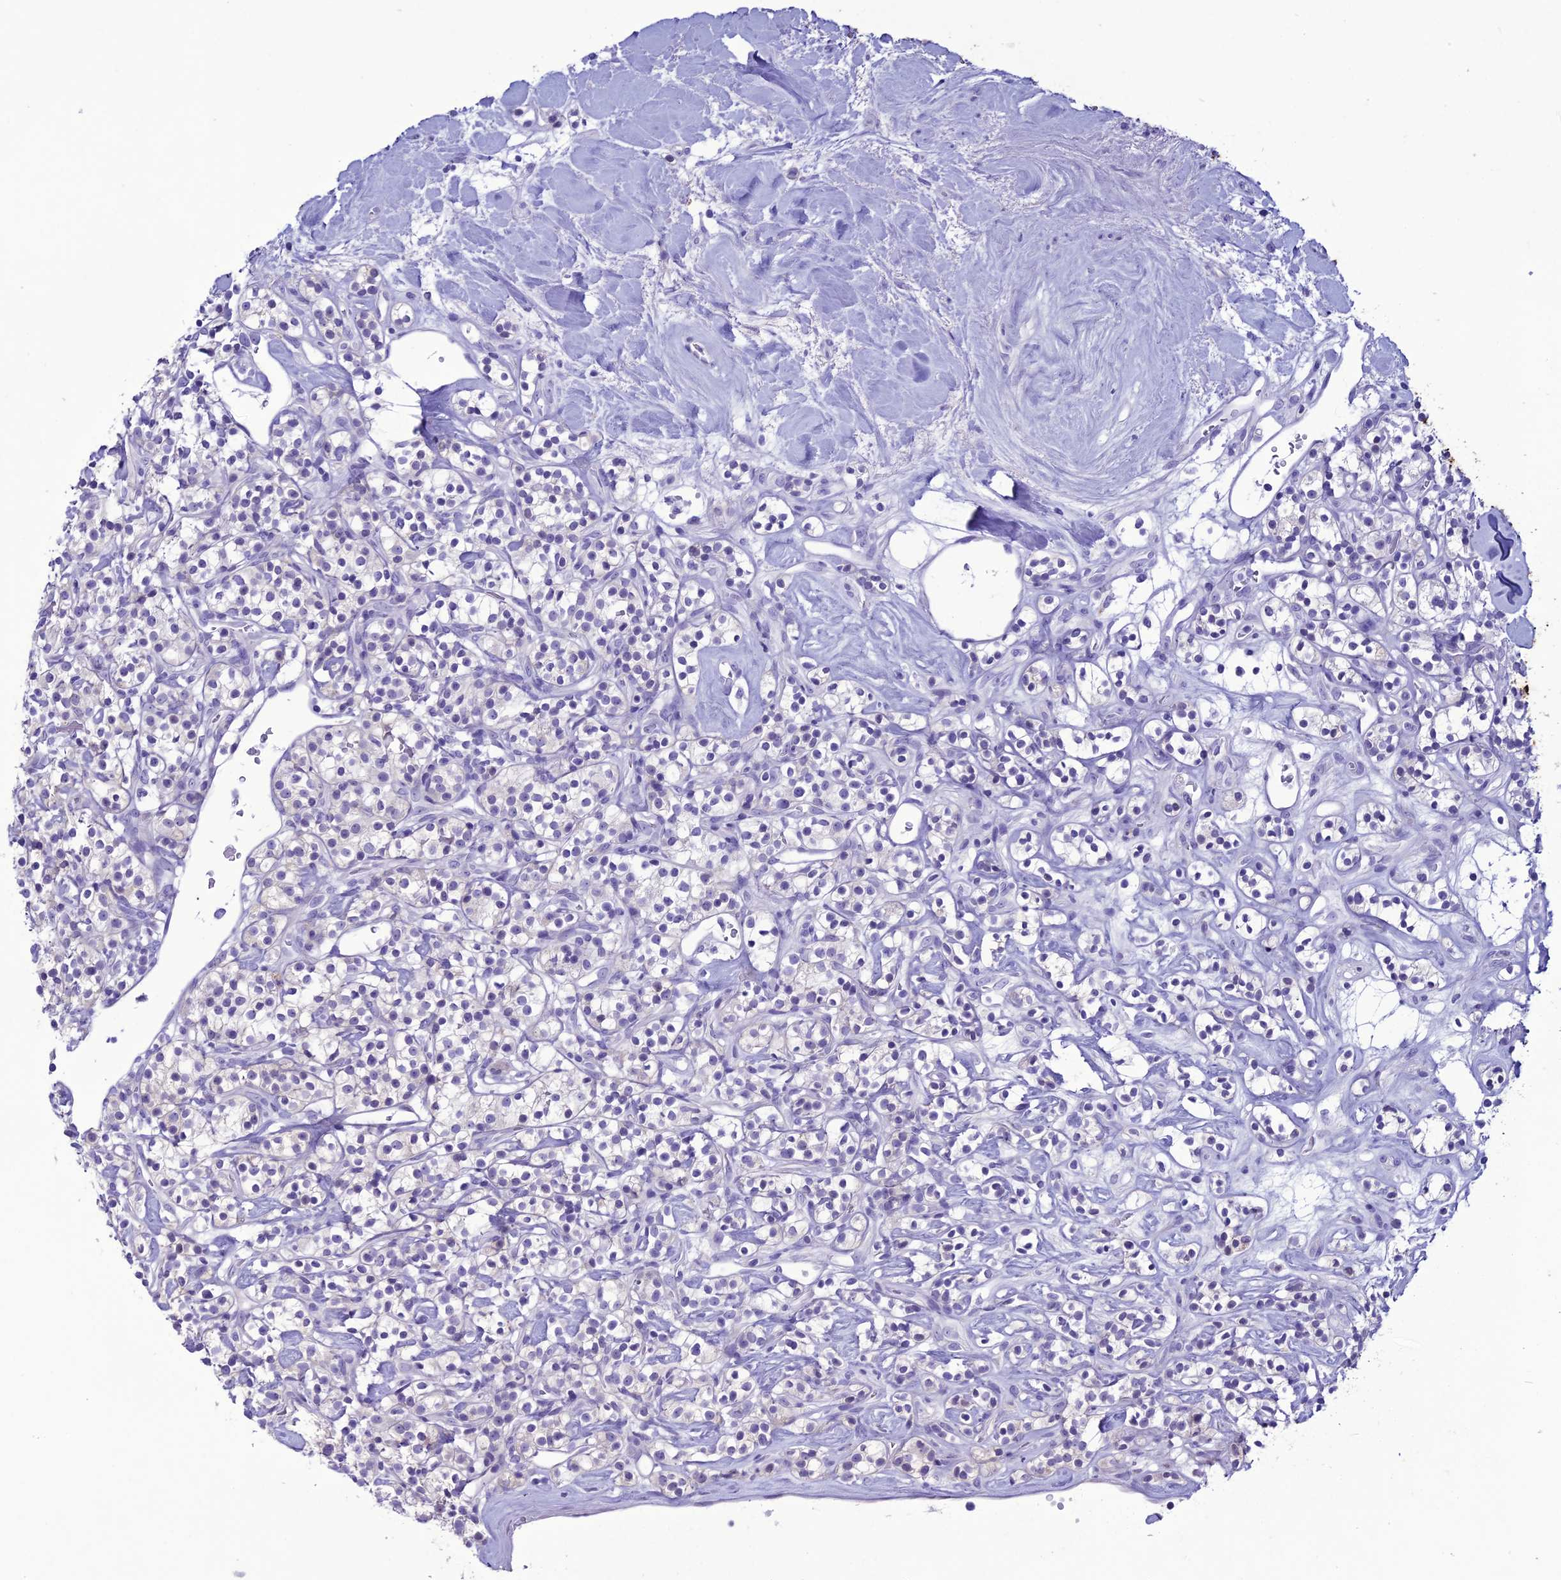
{"staining": {"intensity": "negative", "quantity": "none", "location": "none"}, "tissue": "renal cancer", "cell_type": "Tumor cells", "image_type": "cancer", "snomed": [{"axis": "morphology", "description": "Adenocarcinoma, NOS"}, {"axis": "topography", "description": "Kidney"}], "caption": "Tumor cells show no significant positivity in renal cancer (adenocarcinoma).", "gene": "CLEC2L", "patient": {"sex": "male", "age": 77}}